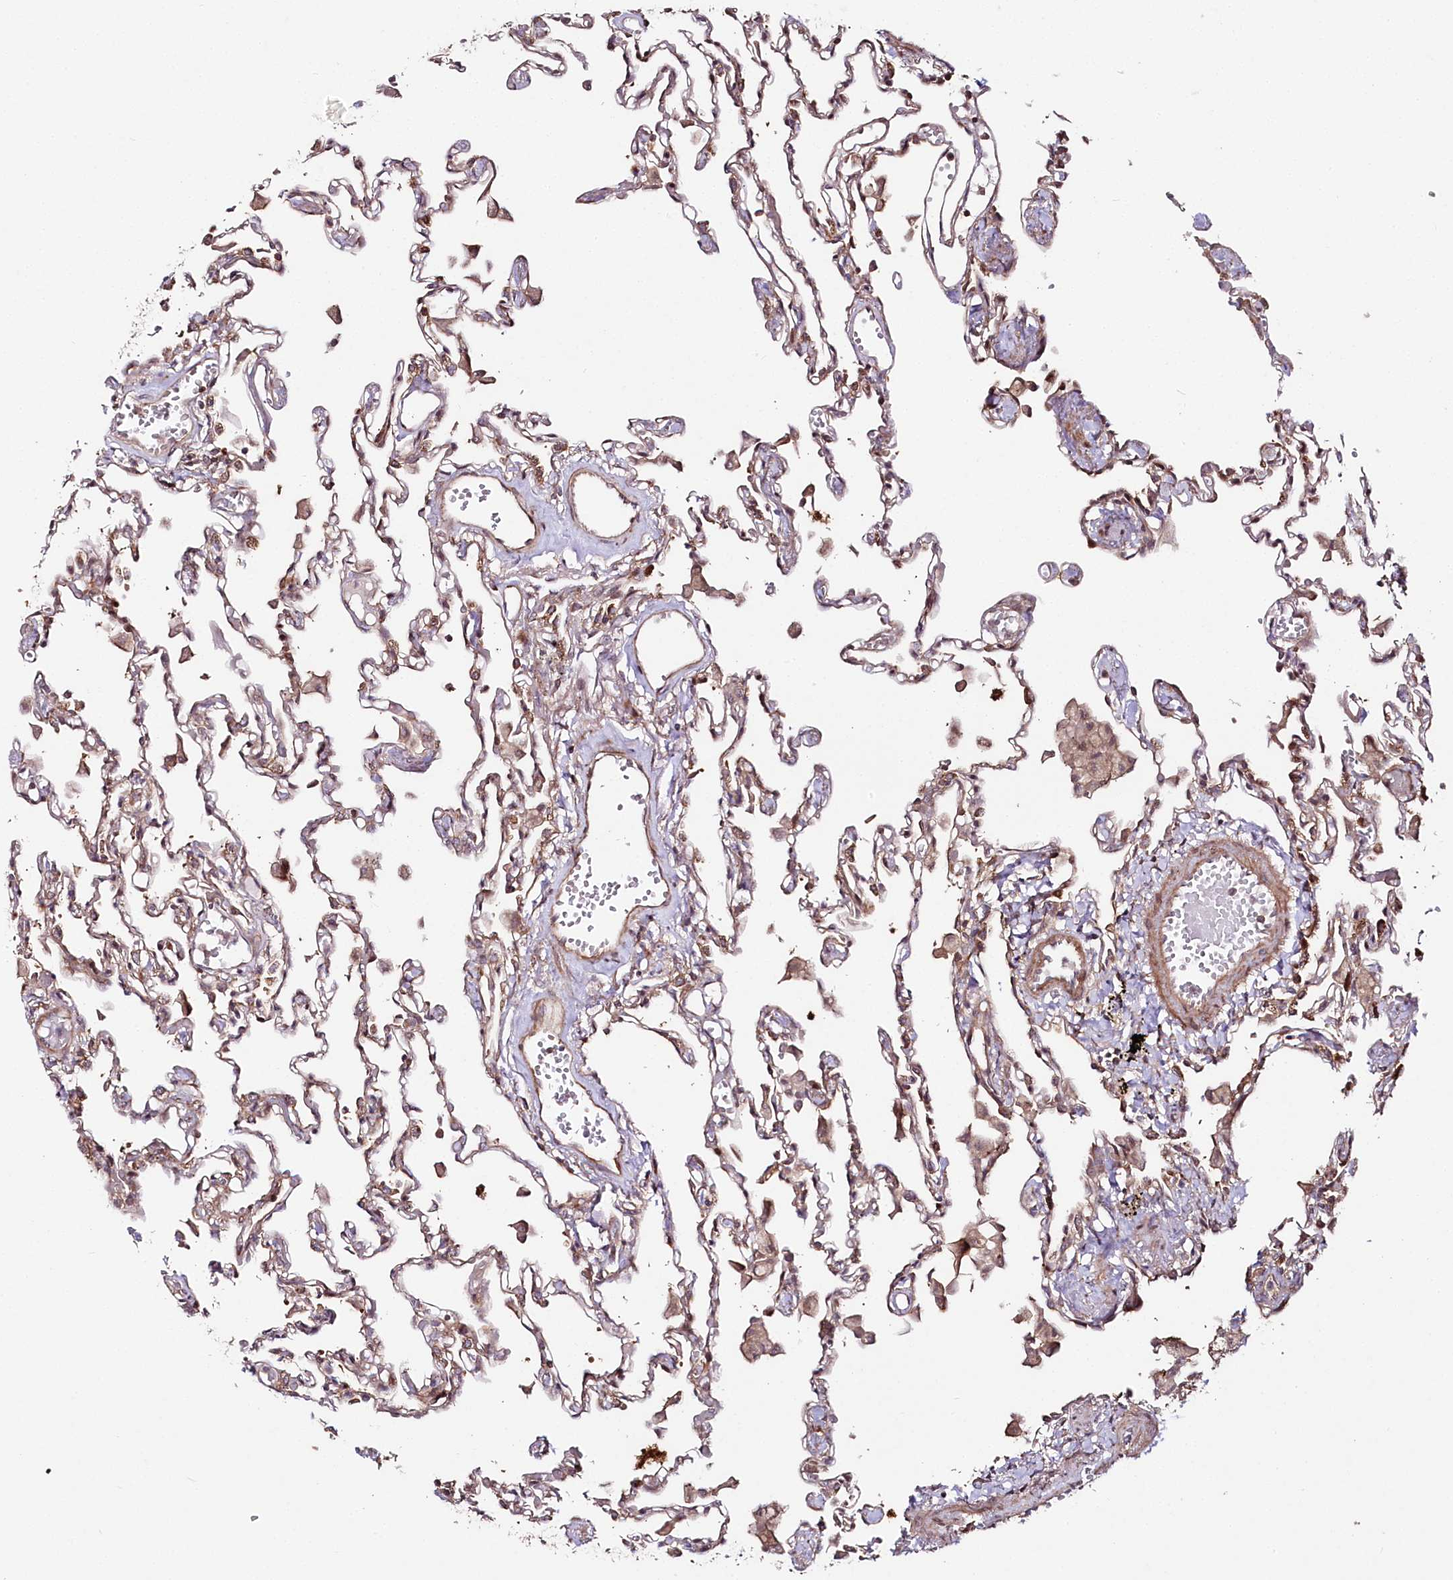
{"staining": {"intensity": "moderate", "quantity": "25%-75%", "location": "cytoplasmic/membranous"}, "tissue": "lung", "cell_type": "Alveolar cells", "image_type": "normal", "snomed": [{"axis": "morphology", "description": "Normal tissue, NOS"}, {"axis": "topography", "description": "Bronchus"}, {"axis": "topography", "description": "Lung"}], "caption": "Immunohistochemical staining of normal lung shows medium levels of moderate cytoplasmic/membranous positivity in approximately 25%-75% of alveolar cells.", "gene": "PHLDB1", "patient": {"sex": "female", "age": 49}}